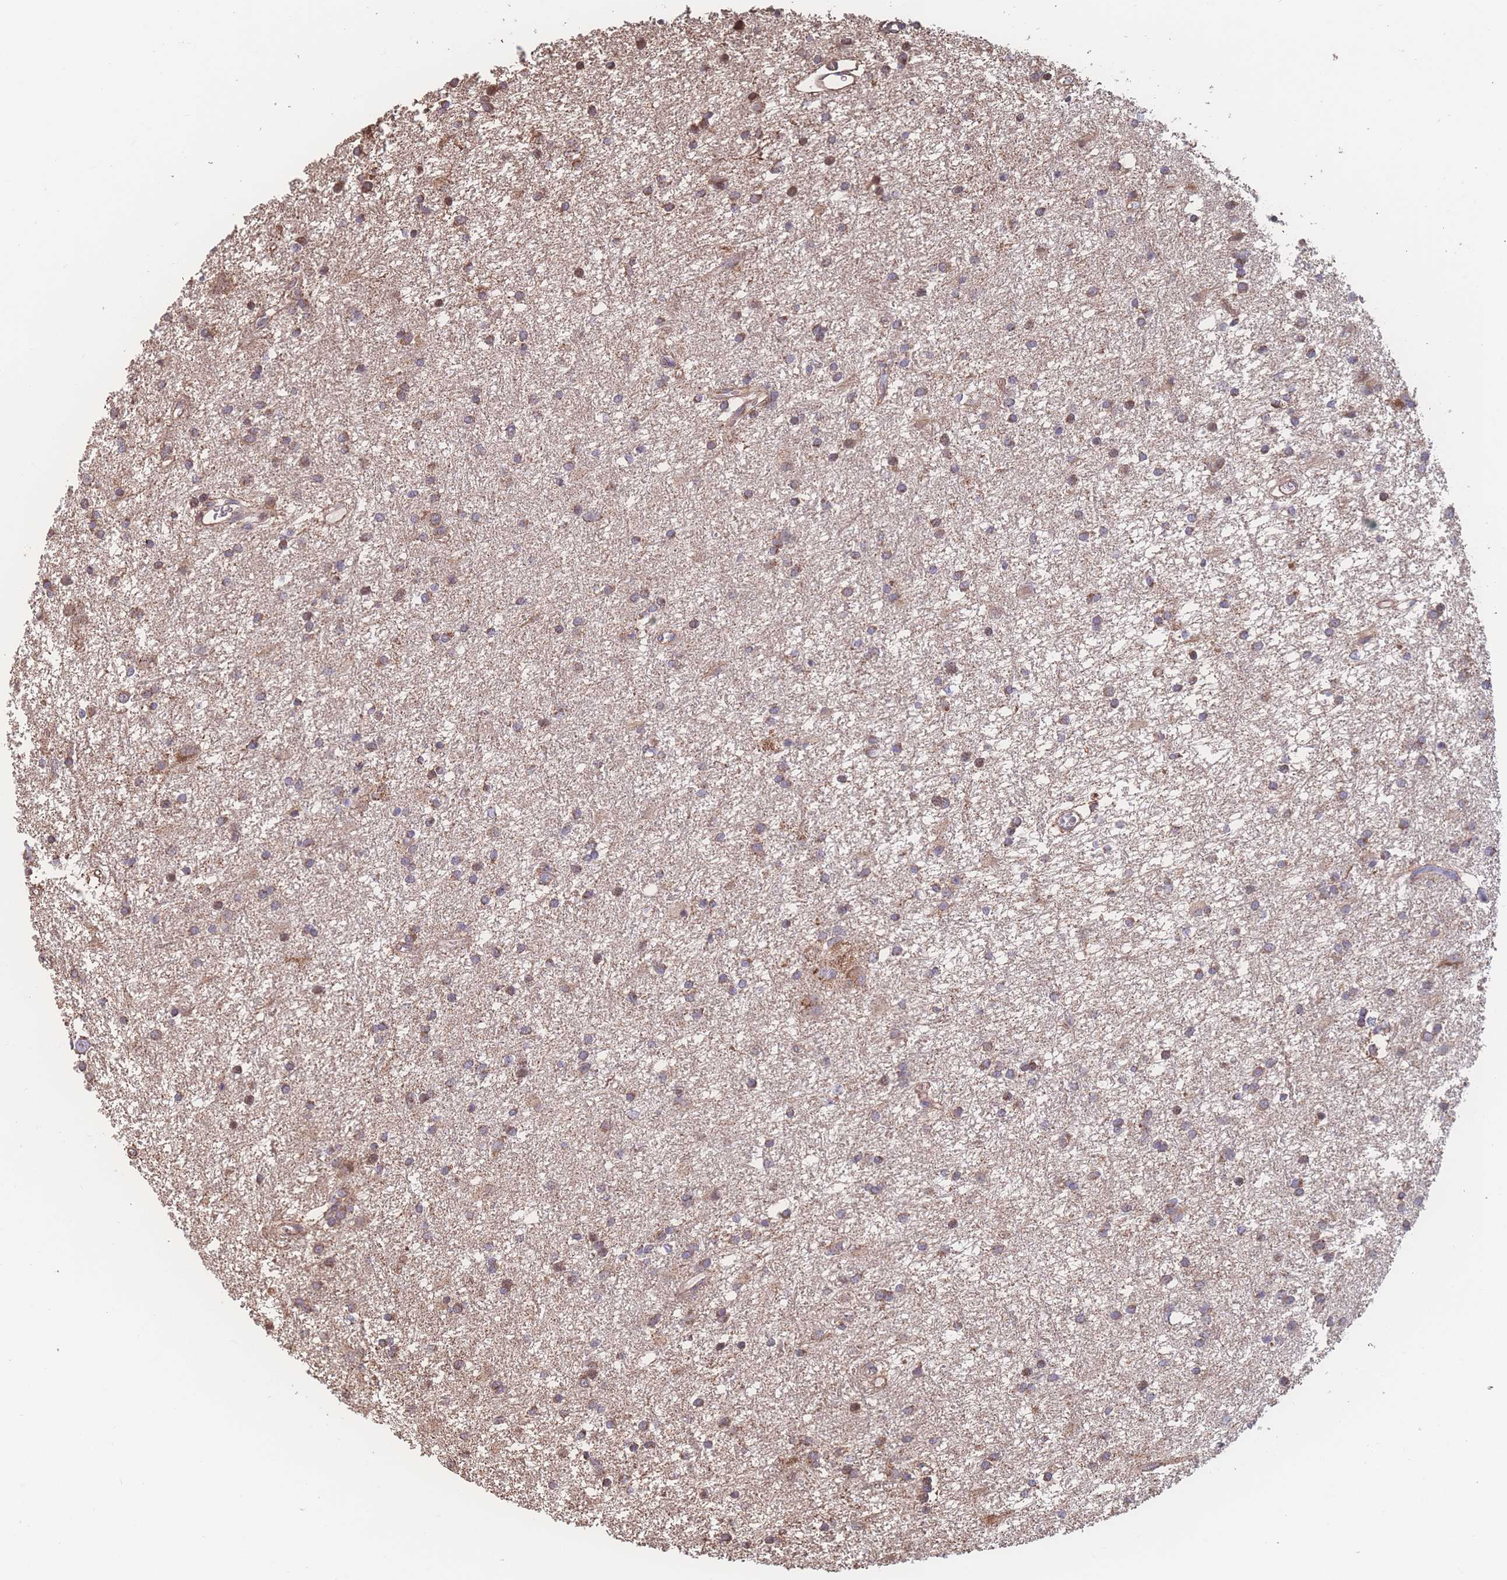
{"staining": {"intensity": "moderate", "quantity": ">75%", "location": "cytoplasmic/membranous"}, "tissue": "glioma", "cell_type": "Tumor cells", "image_type": "cancer", "snomed": [{"axis": "morphology", "description": "Glioma, malignant, High grade"}, {"axis": "topography", "description": "Brain"}], "caption": "Malignant high-grade glioma stained for a protein reveals moderate cytoplasmic/membranous positivity in tumor cells. (brown staining indicates protein expression, while blue staining denotes nuclei).", "gene": "SGSM3", "patient": {"sex": "female", "age": 50}}